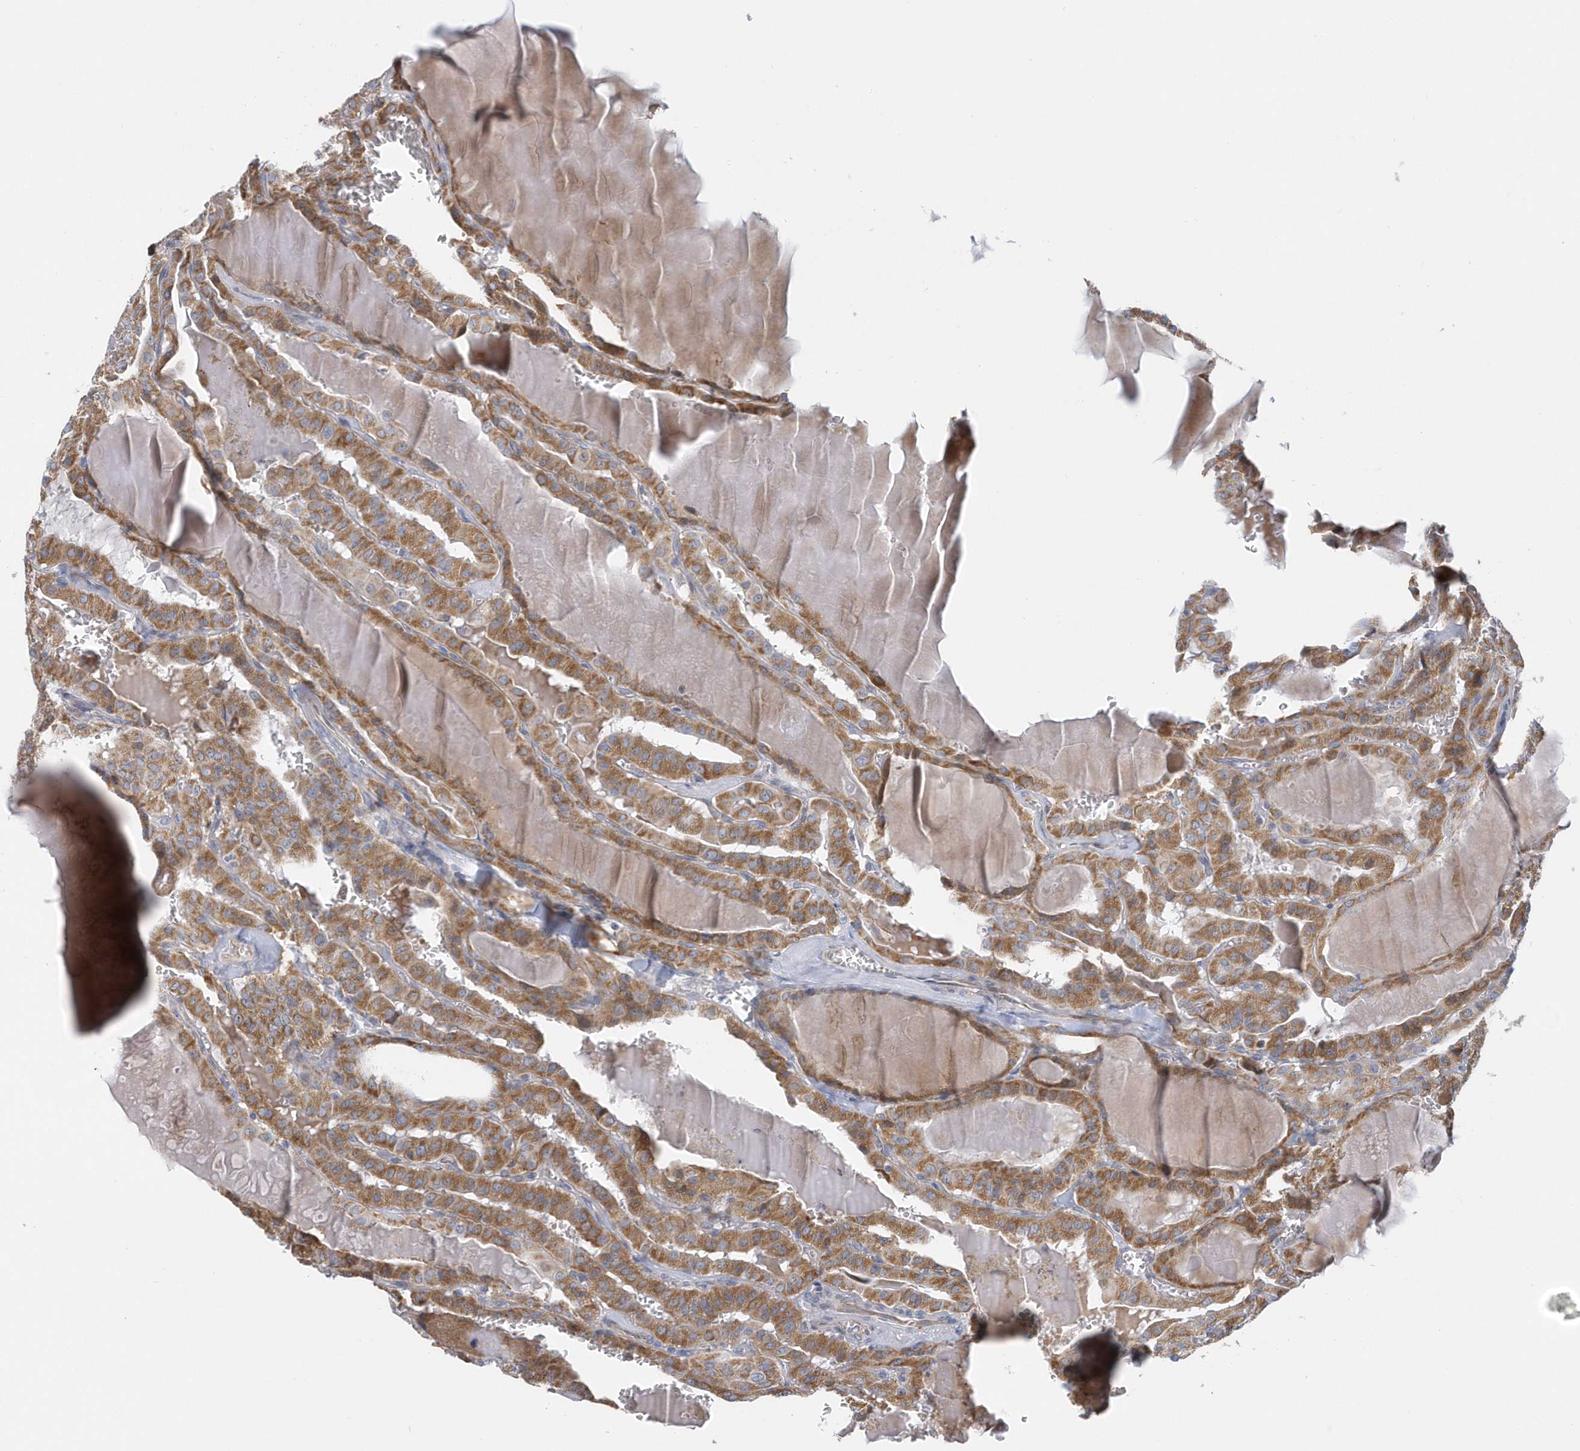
{"staining": {"intensity": "moderate", "quantity": ">75%", "location": "cytoplasmic/membranous"}, "tissue": "thyroid cancer", "cell_type": "Tumor cells", "image_type": "cancer", "snomed": [{"axis": "morphology", "description": "Papillary adenocarcinoma, NOS"}, {"axis": "topography", "description": "Thyroid gland"}], "caption": "Tumor cells exhibit medium levels of moderate cytoplasmic/membranous expression in approximately >75% of cells in papillary adenocarcinoma (thyroid). The protein is stained brown, and the nuclei are stained in blue (DAB (3,3'-diaminobenzidine) IHC with brightfield microscopy, high magnification).", "gene": "VWA5B2", "patient": {"sex": "male", "age": 52}}